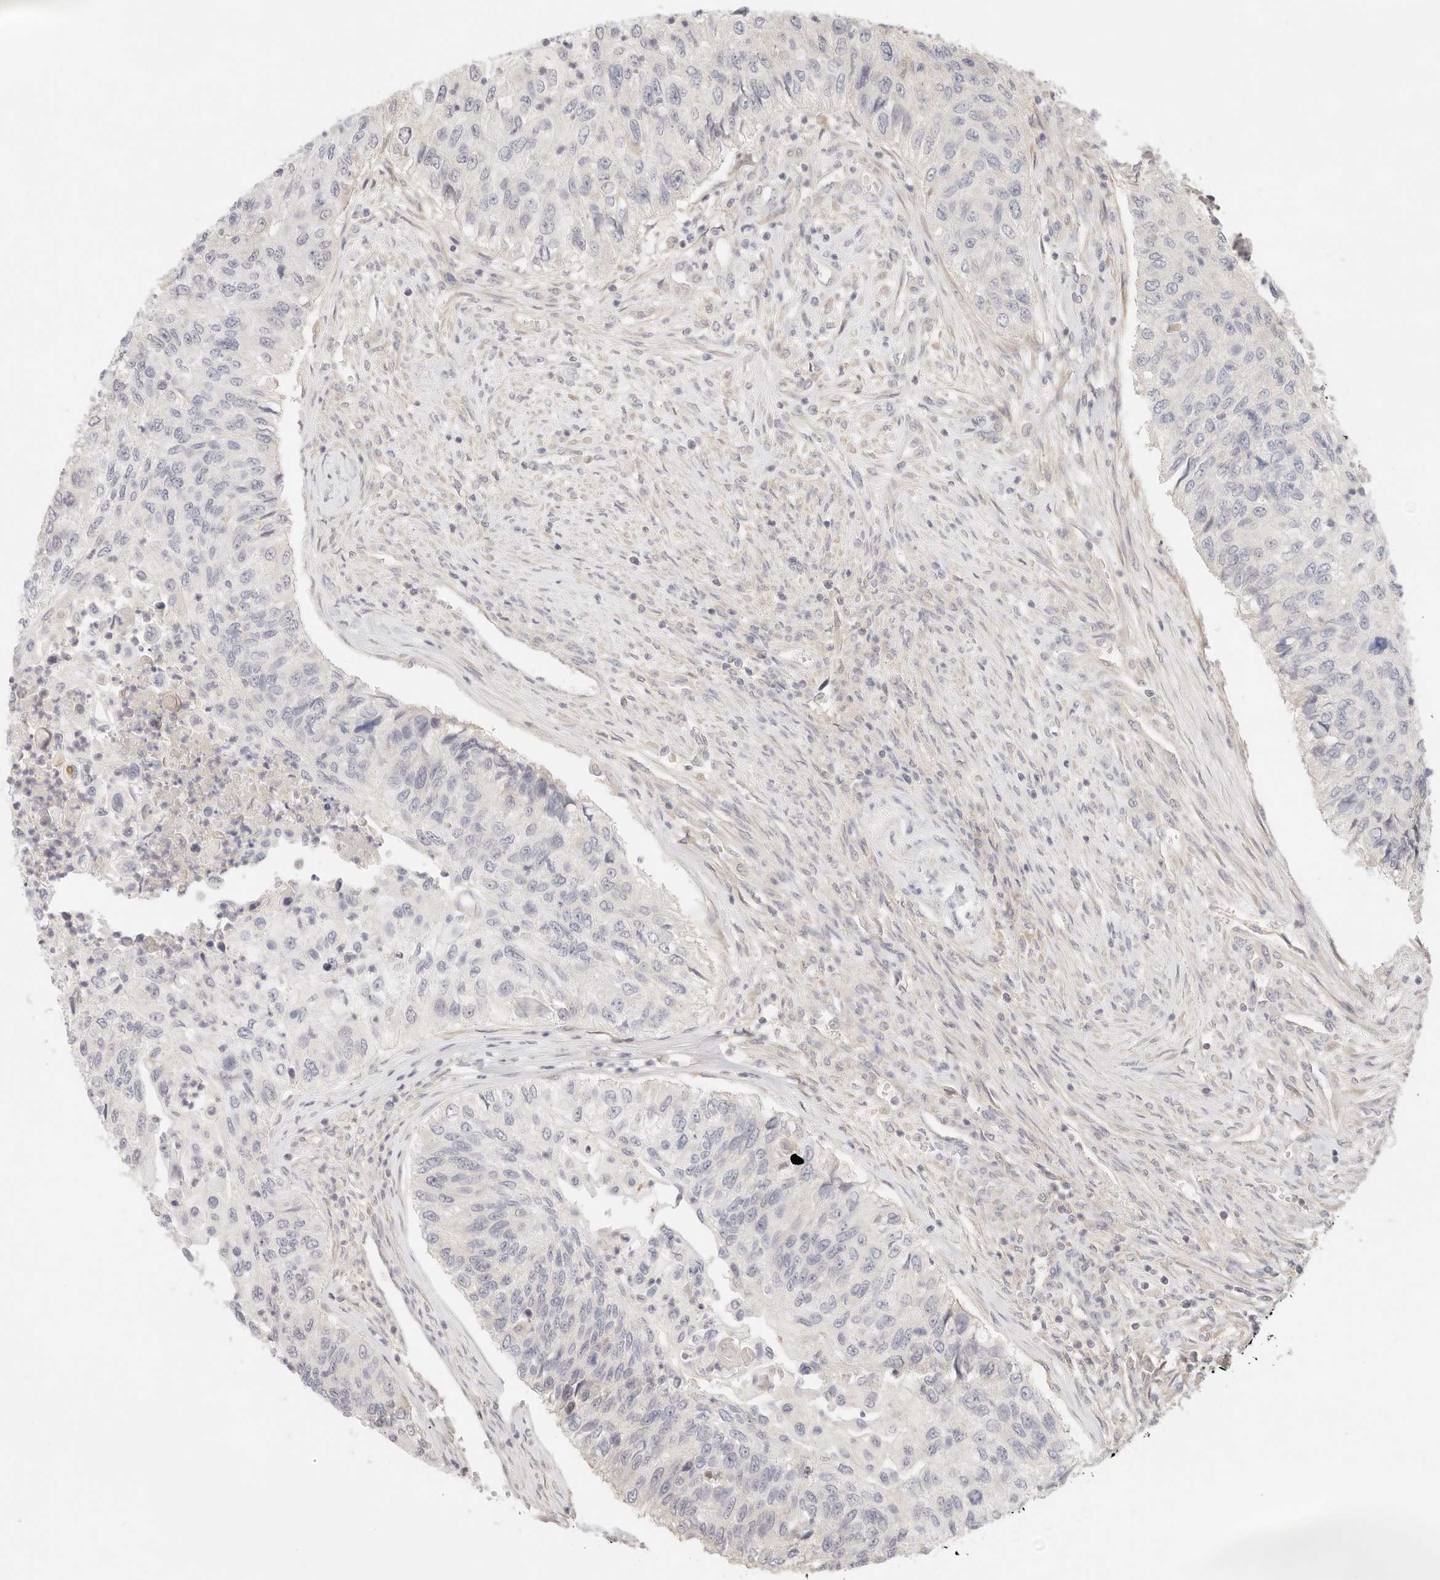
{"staining": {"intensity": "negative", "quantity": "none", "location": "none"}, "tissue": "urothelial cancer", "cell_type": "Tumor cells", "image_type": "cancer", "snomed": [{"axis": "morphology", "description": "Urothelial carcinoma, High grade"}, {"axis": "topography", "description": "Urinary bladder"}], "caption": "IHC micrograph of high-grade urothelial carcinoma stained for a protein (brown), which shows no expression in tumor cells.", "gene": "SPHK1", "patient": {"sex": "female", "age": 60}}